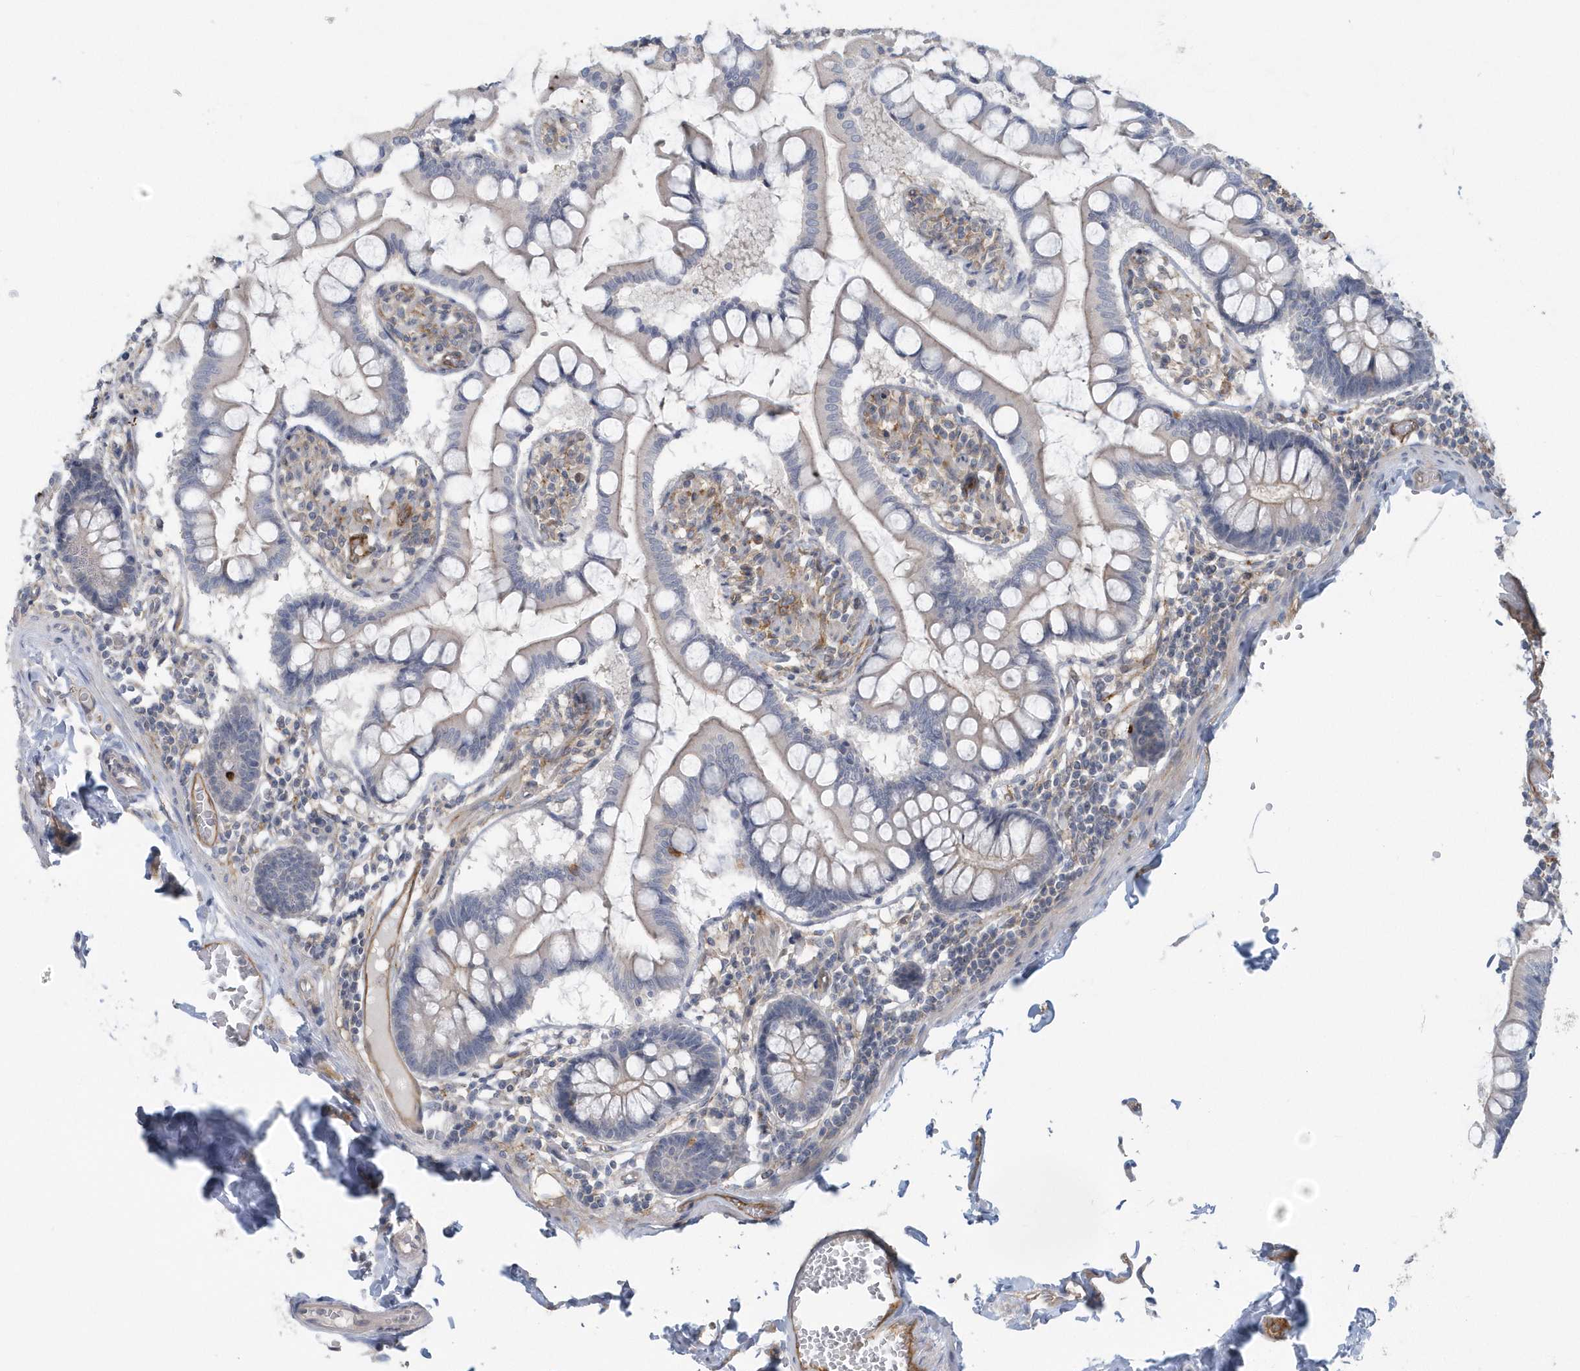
{"staining": {"intensity": "negative", "quantity": "none", "location": "none"}, "tissue": "small intestine", "cell_type": "Glandular cells", "image_type": "normal", "snomed": [{"axis": "morphology", "description": "Normal tissue, NOS"}, {"axis": "topography", "description": "Small intestine"}], "caption": "IHC image of normal small intestine stained for a protein (brown), which demonstrates no expression in glandular cells. (Brightfield microscopy of DAB IHC at high magnification).", "gene": "RAI14", "patient": {"sex": "male", "age": 41}}